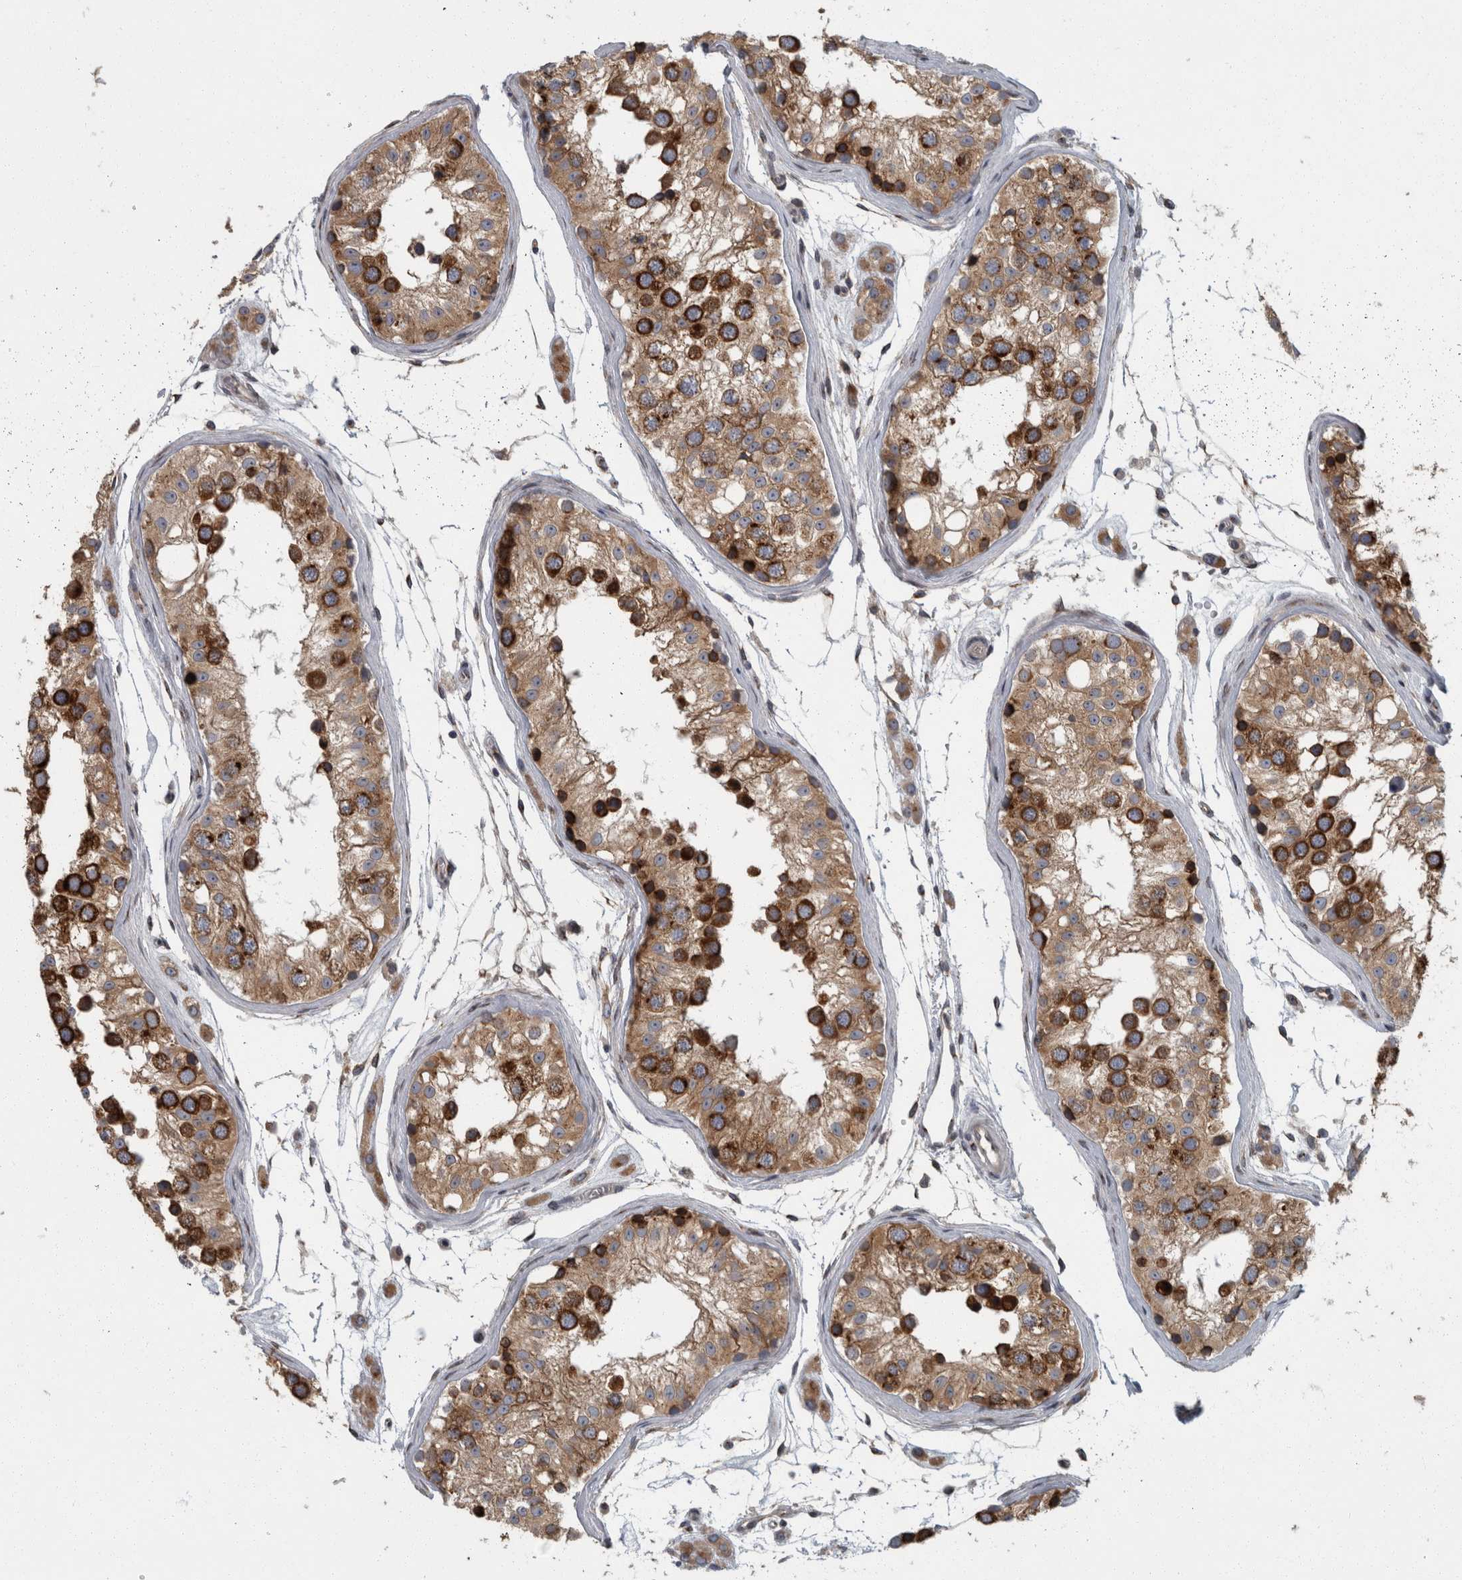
{"staining": {"intensity": "strong", "quantity": ">75%", "location": "cytoplasmic/membranous"}, "tissue": "testis", "cell_type": "Cells in seminiferous ducts", "image_type": "normal", "snomed": [{"axis": "morphology", "description": "Normal tissue, NOS"}, {"axis": "morphology", "description": "Adenocarcinoma, metastatic, NOS"}, {"axis": "topography", "description": "Testis"}], "caption": "An immunohistochemistry image of unremarkable tissue is shown. Protein staining in brown shows strong cytoplasmic/membranous positivity in testis within cells in seminiferous ducts.", "gene": "LMAN2L", "patient": {"sex": "male", "age": 26}}